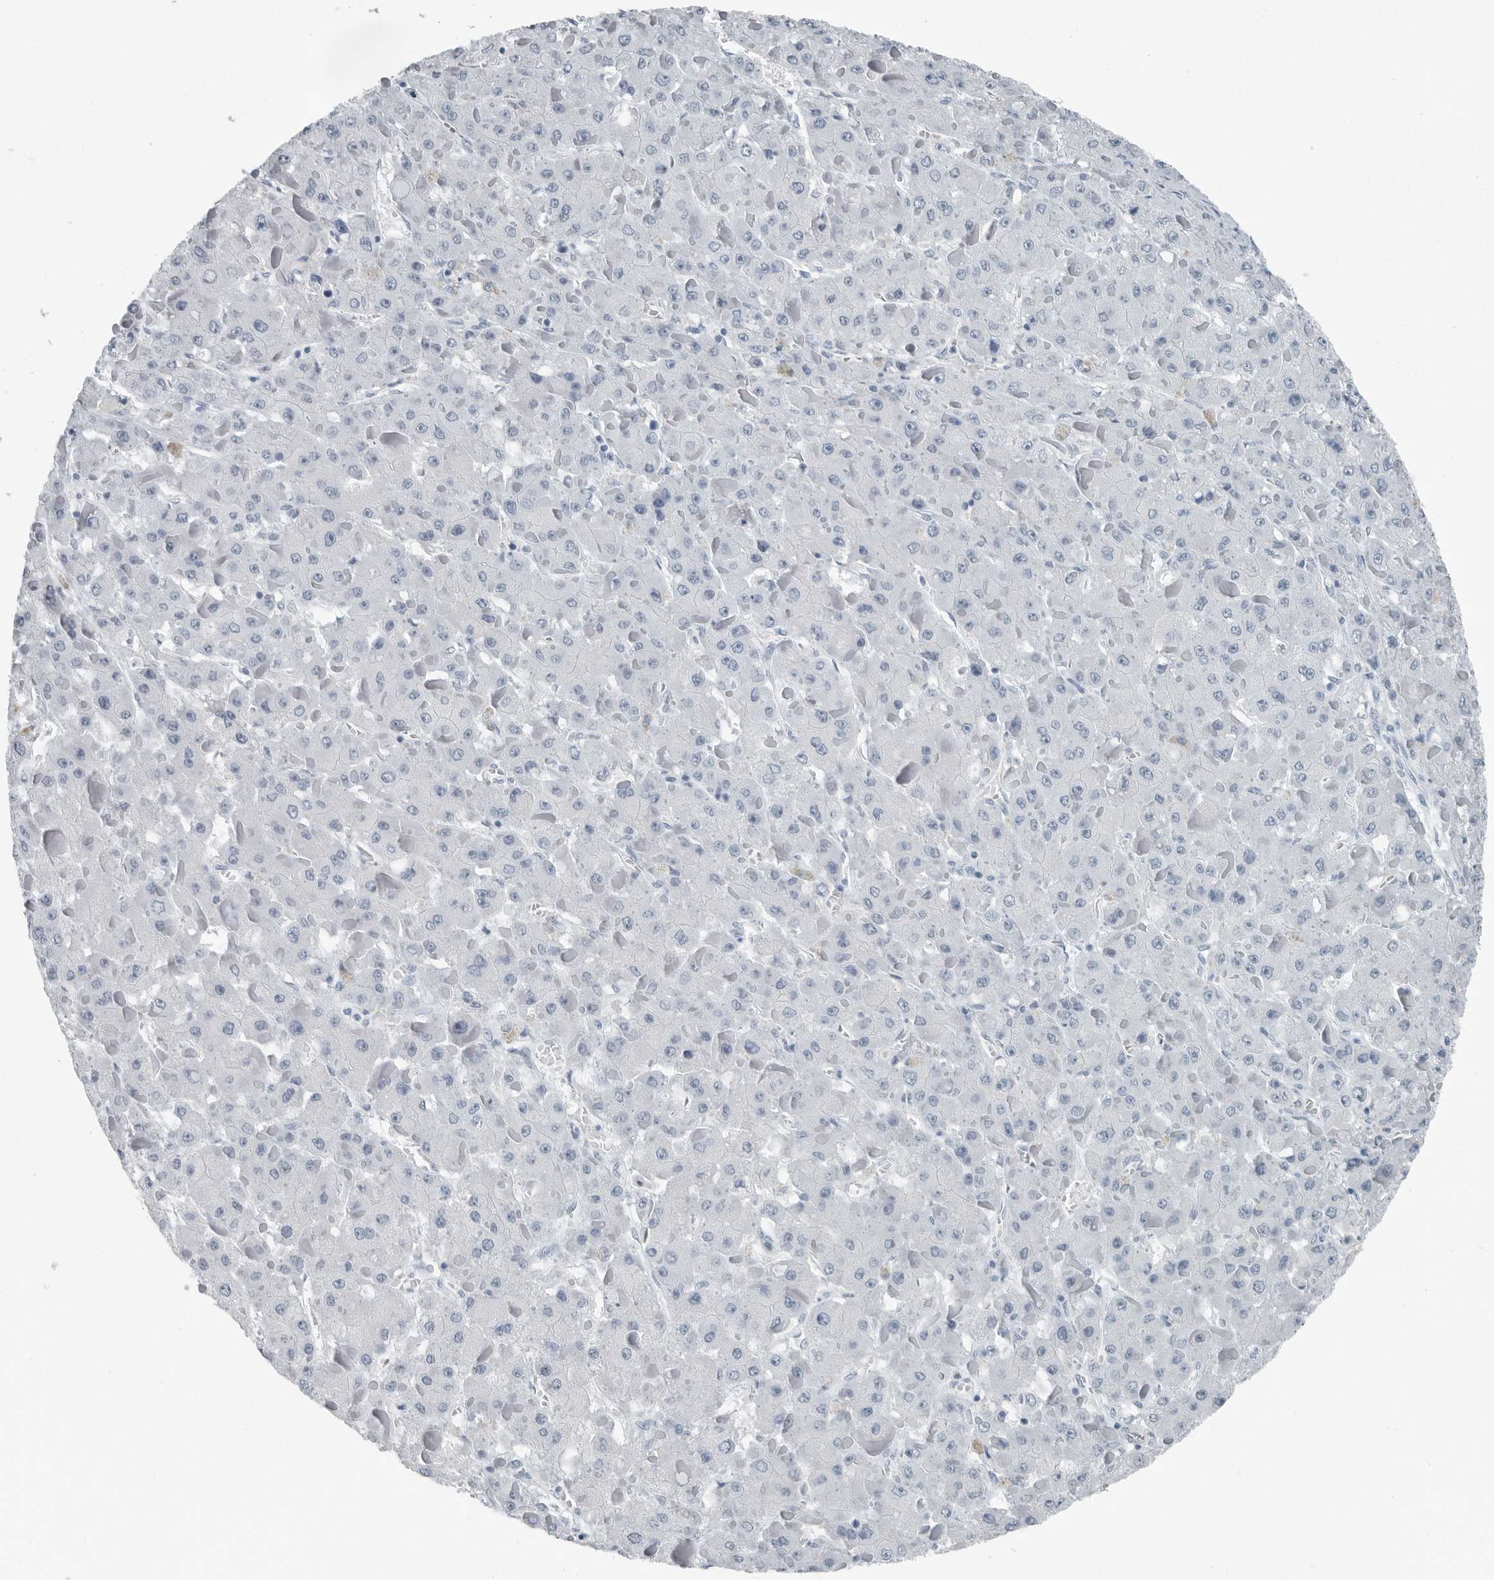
{"staining": {"intensity": "negative", "quantity": "none", "location": "none"}, "tissue": "liver cancer", "cell_type": "Tumor cells", "image_type": "cancer", "snomed": [{"axis": "morphology", "description": "Carcinoma, Hepatocellular, NOS"}, {"axis": "topography", "description": "Liver"}], "caption": "This is an immunohistochemistry (IHC) histopathology image of human liver cancer (hepatocellular carcinoma). There is no expression in tumor cells.", "gene": "FABP6", "patient": {"sex": "female", "age": 73}}